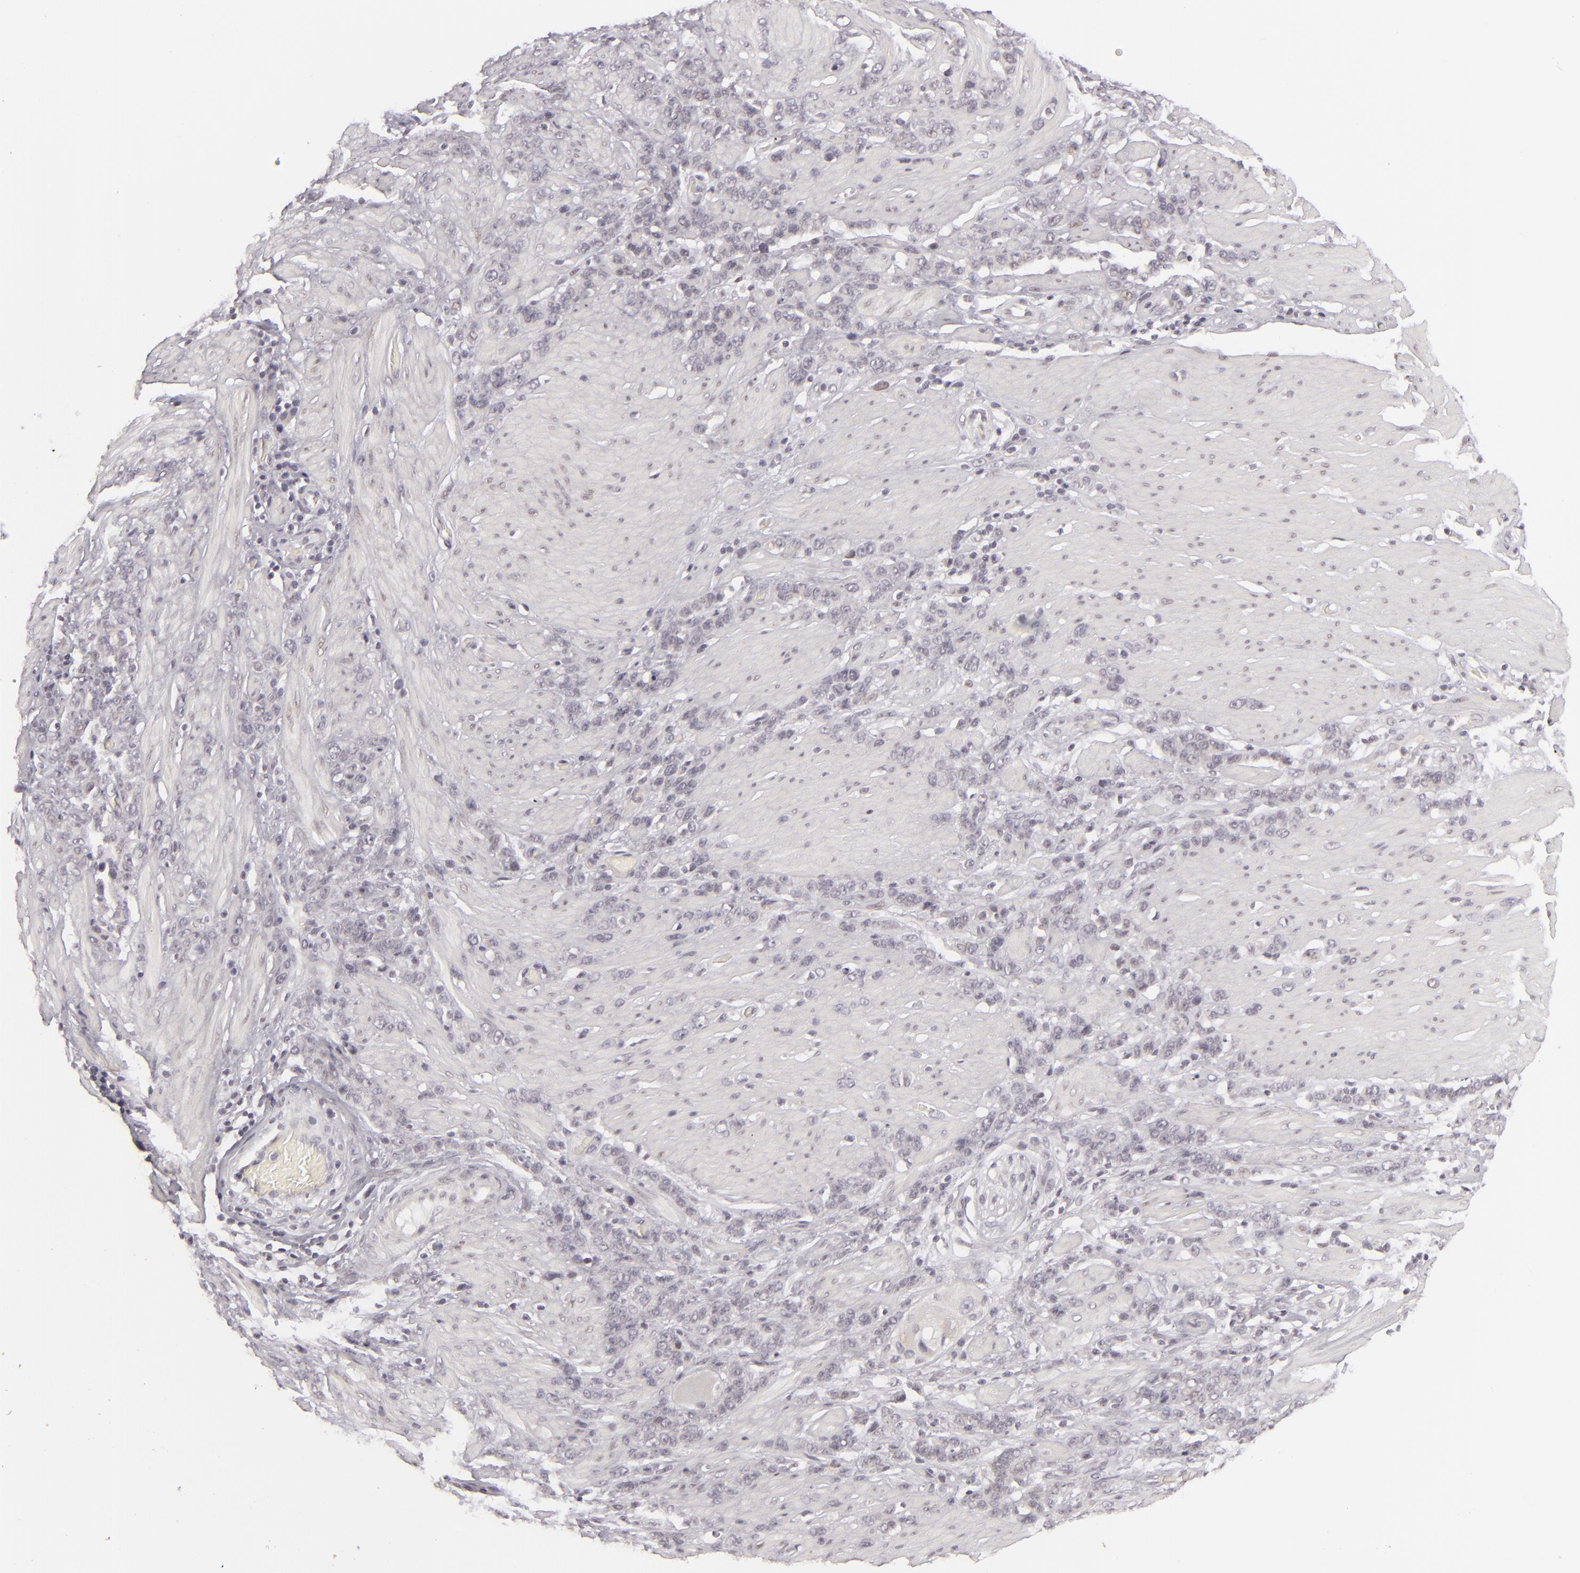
{"staining": {"intensity": "negative", "quantity": "none", "location": "none"}, "tissue": "stomach cancer", "cell_type": "Tumor cells", "image_type": "cancer", "snomed": [{"axis": "morphology", "description": "Adenocarcinoma, NOS"}, {"axis": "topography", "description": "Stomach, lower"}], "caption": "High power microscopy image of an immunohistochemistry (IHC) micrograph of stomach cancer (adenocarcinoma), revealing no significant positivity in tumor cells. (IHC, brightfield microscopy, high magnification).", "gene": "SIX1", "patient": {"sex": "male", "age": 88}}